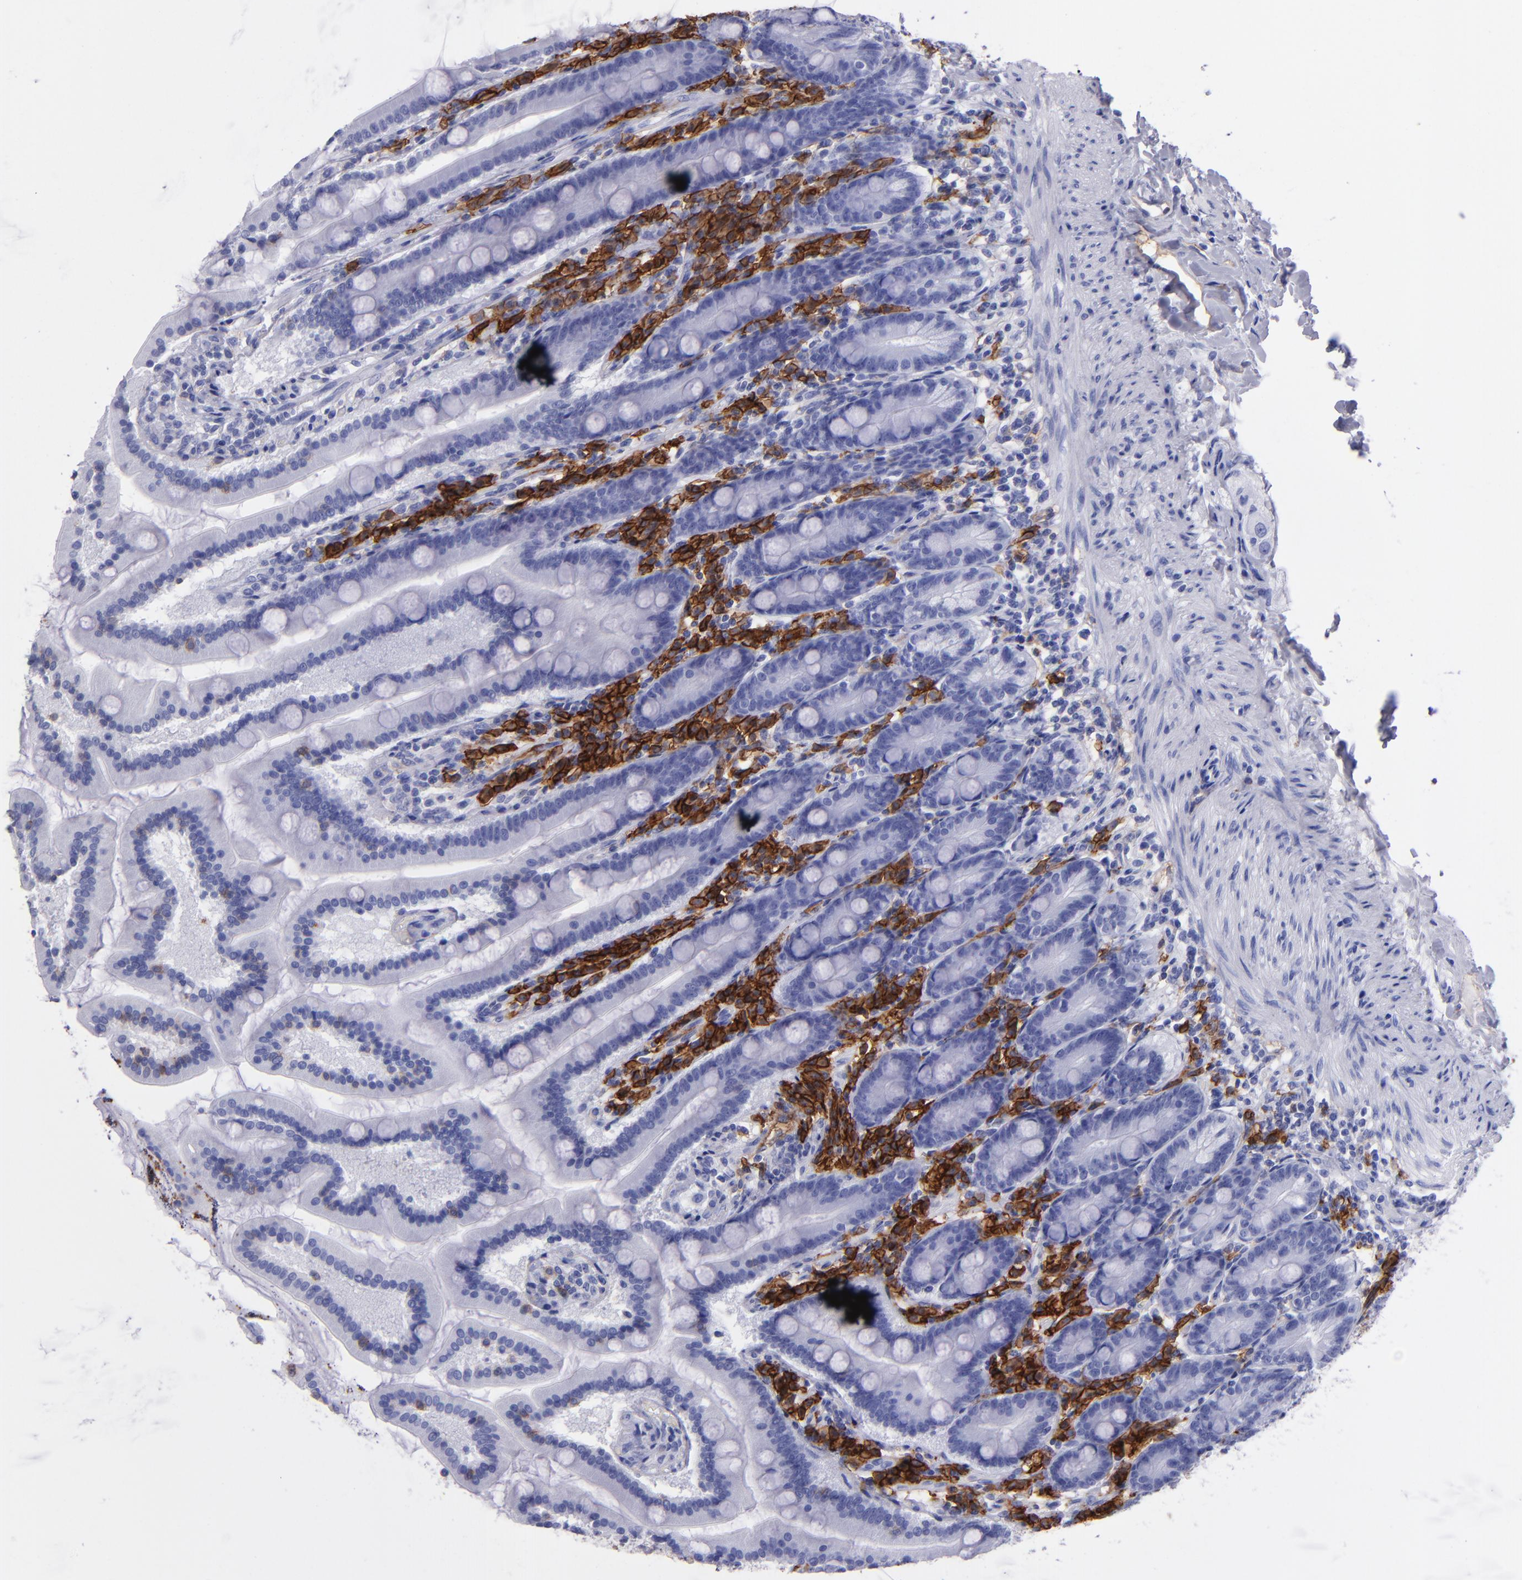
{"staining": {"intensity": "negative", "quantity": "none", "location": "none"}, "tissue": "duodenum", "cell_type": "Glandular cells", "image_type": "normal", "snomed": [{"axis": "morphology", "description": "Normal tissue, NOS"}, {"axis": "topography", "description": "Duodenum"}], "caption": "The image reveals no significant expression in glandular cells of duodenum.", "gene": "CD38", "patient": {"sex": "female", "age": 64}}